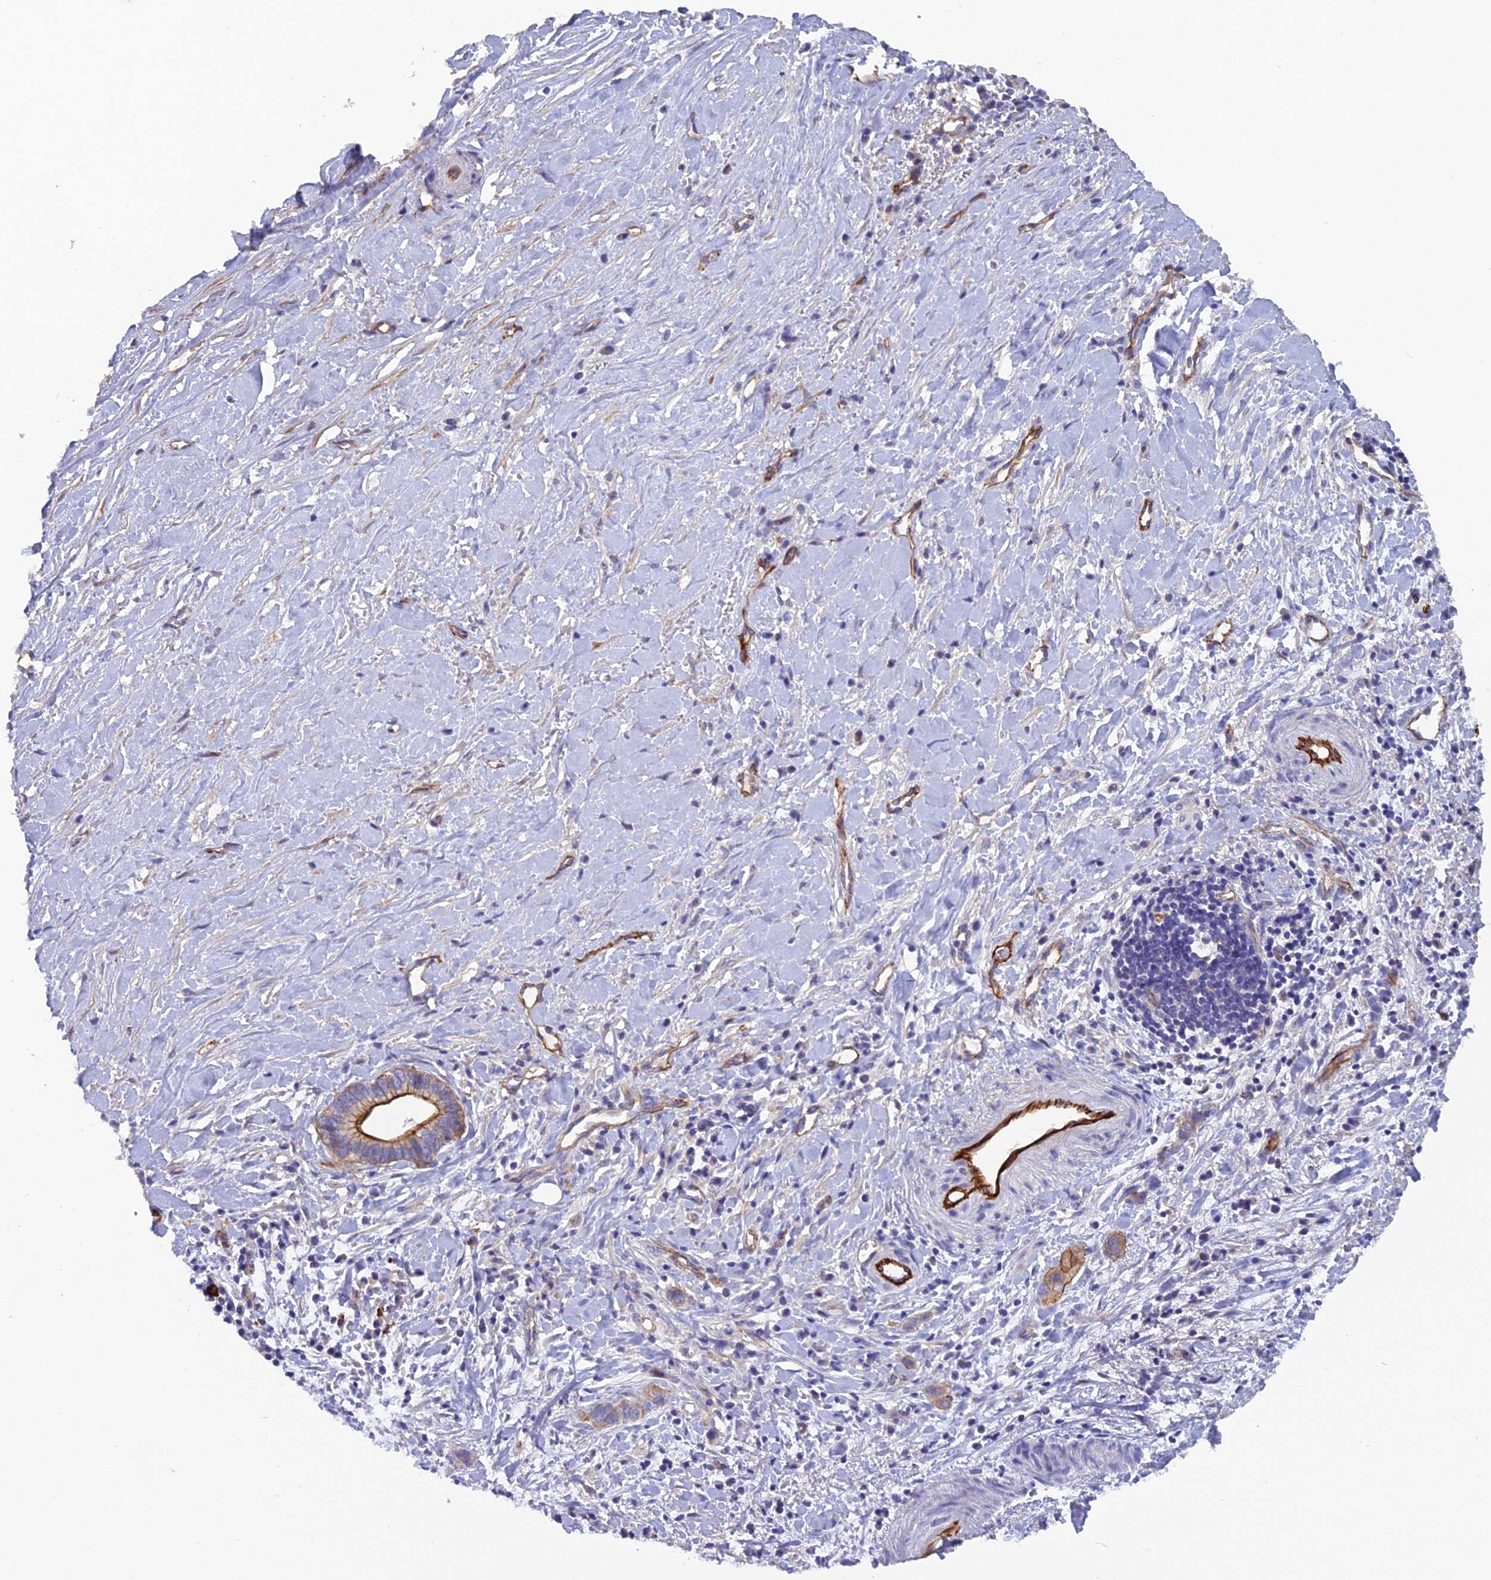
{"staining": {"intensity": "moderate", "quantity": ">75%", "location": "cytoplasmic/membranous"}, "tissue": "liver cancer", "cell_type": "Tumor cells", "image_type": "cancer", "snomed": [{"axis": "morphology", "description": "Cholangiocarcinoma"}, {"axis": "topography", "description": "Liver"}], "caption": "This histopathology image displays immunohistochemistry staining of cholangiocarcinoma (liver), with medium moderate cytoplasmic/membranous staining in about >75% of tumor cells.", "gene": "CFAP47", "patient": {"sex": "female", "age": 79}}